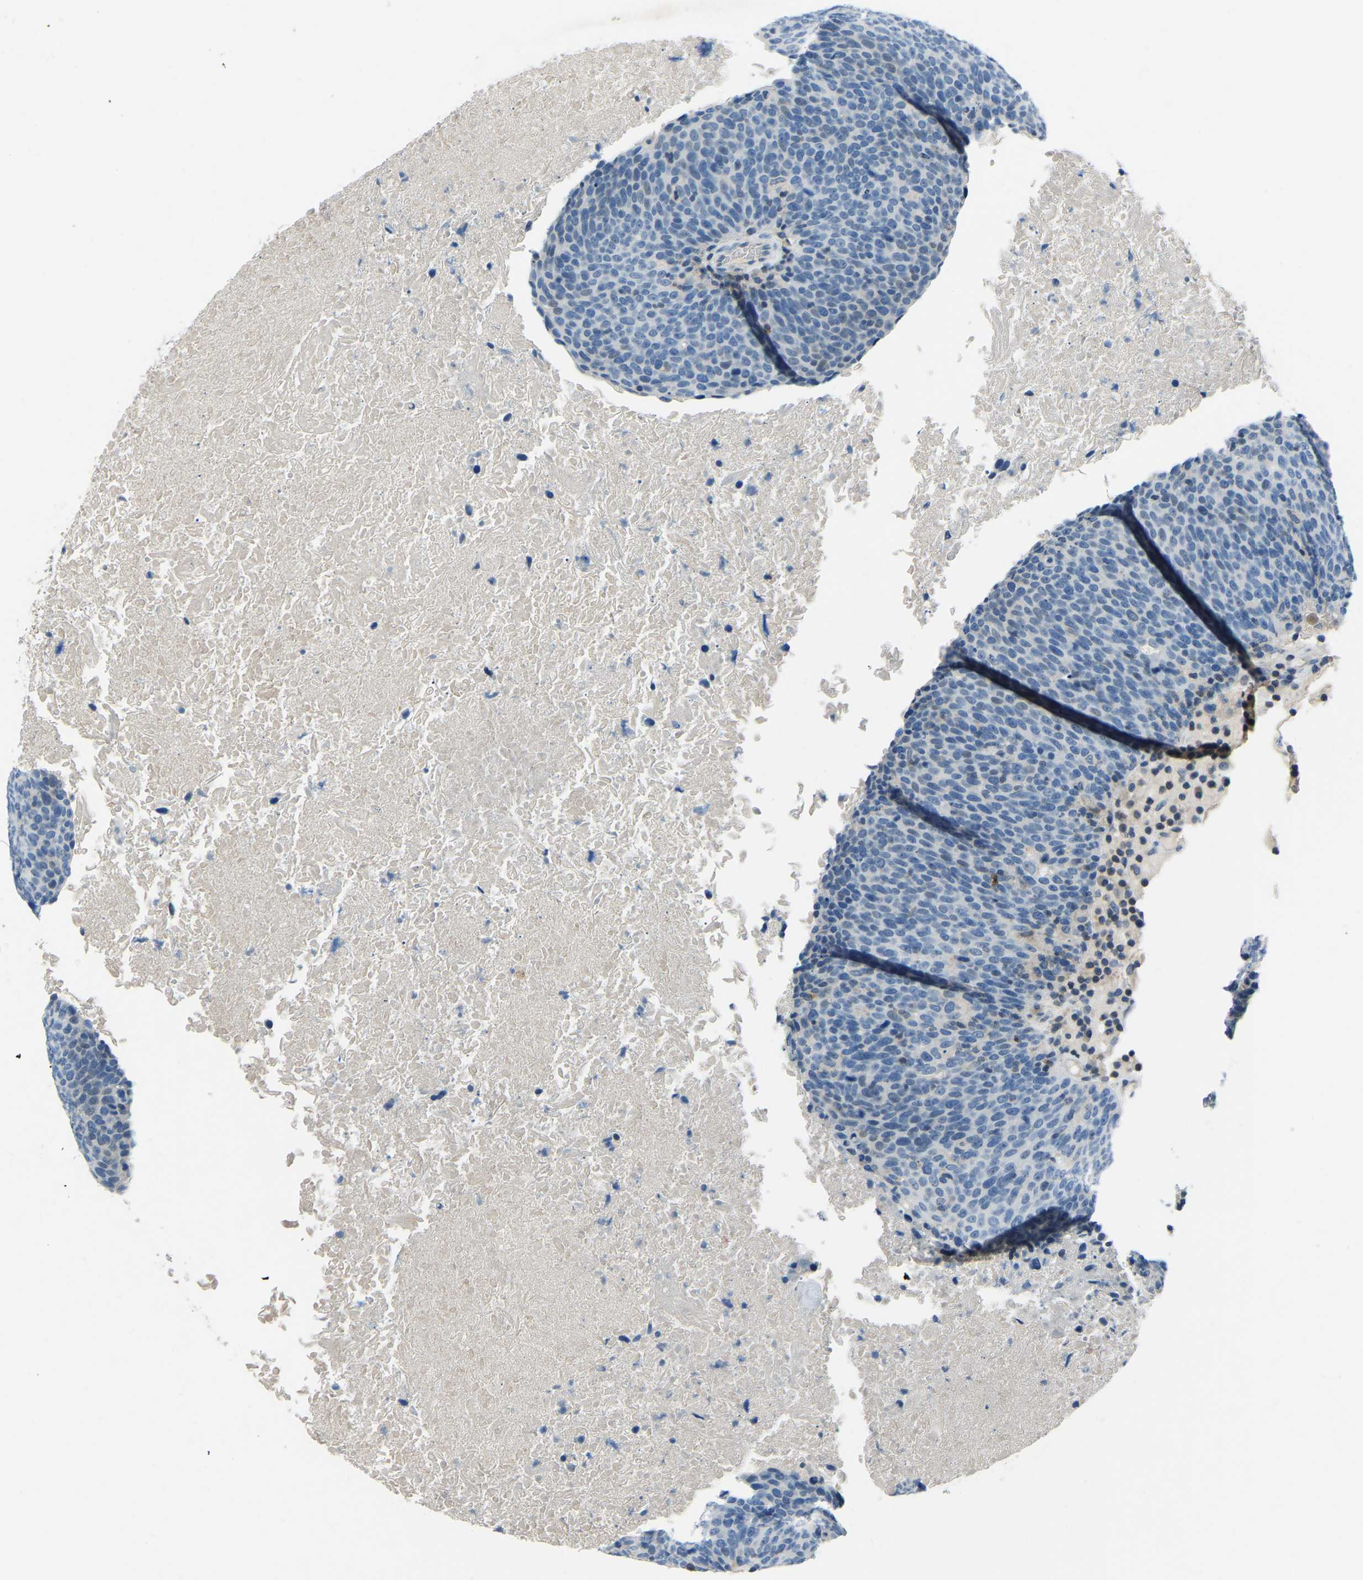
{"staining": {"intensity": "negative", "quantity": "none", "location": "none"}, "tissue": "head and neck cancer", "cell_type": "Tumor cells", "image_type": "cancer", "snomed": [{"axis": "morphology", "description": "Squamous cell carcinoma, NOS"}, {"axis": "morphology", "description": "Squamous cell carcinoma, metastatic, NOS"}, {"axis": "topography", "description": "Lymph node"}, {"axis": "topography", "description": "Head-Neck"}], "caption": "Tumor cells are negative for protein expression in human metastatic squamous cell carcinoma (head and neck).", "gene": "XIRP1", "patient": {"sex": "male", "age": 62}}